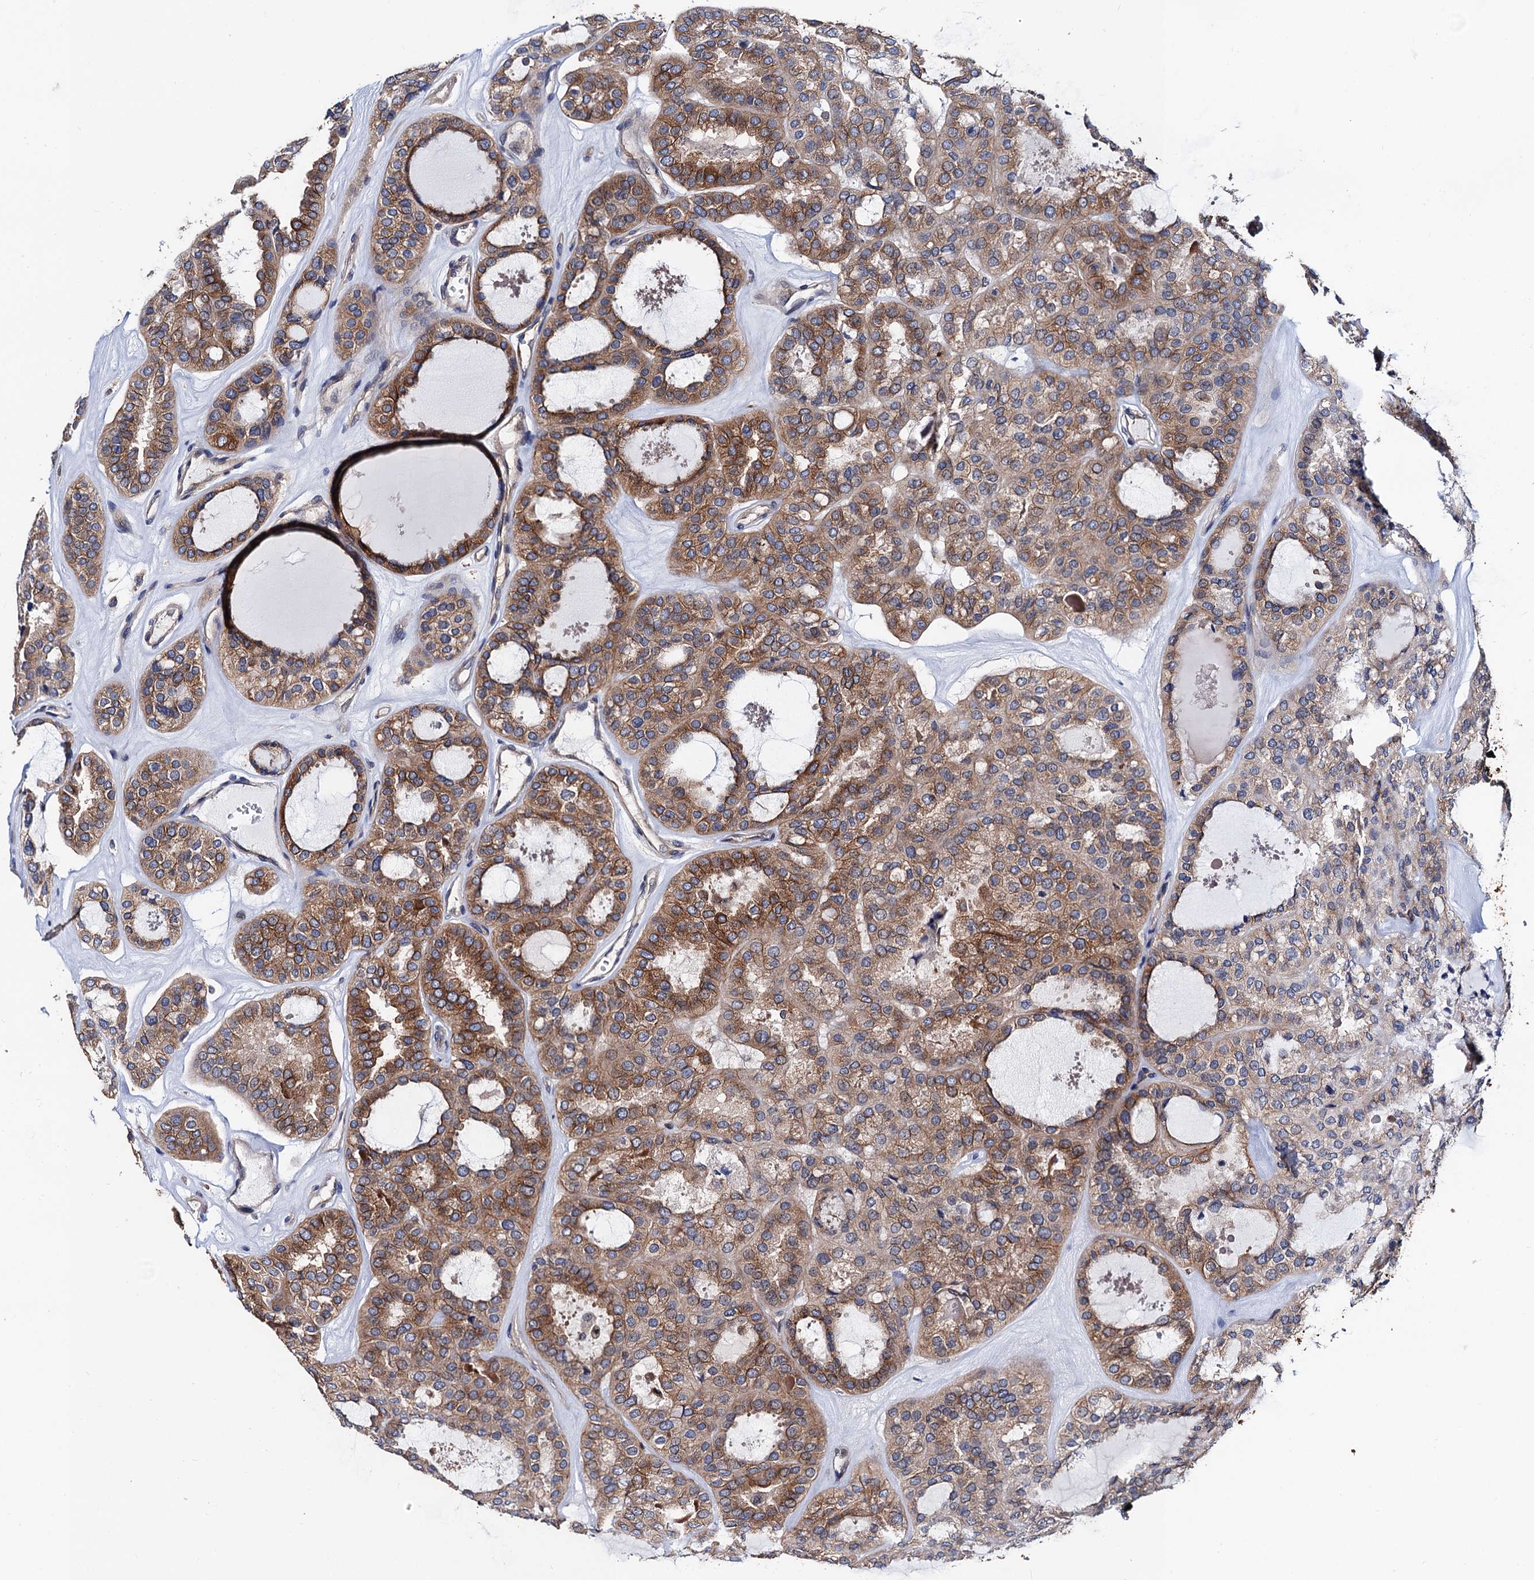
{"staining": {"intensity": "moderate", "quantity": ">75%", "location": "cytoplasmic/membranous"}, "tissue": "thyroid cancer", "cell_type": "Tumor cells", "image_type": "cancer", "snomed": [{"axis": "morphology", "description": "Follicular adenoma carcinoma, NOS"}, {"axis": "topography", "description": "Thyroid gland"}], "caption": "Thyroid follicular adenoma carcinoma was stained to show a protein in brown. There is medium levels of moderate cytoplasmic/membranous expression in about >75% of tumor cells.", "gene": "ZDHHC18", "patient": {"sex": "male", "age": 75}}